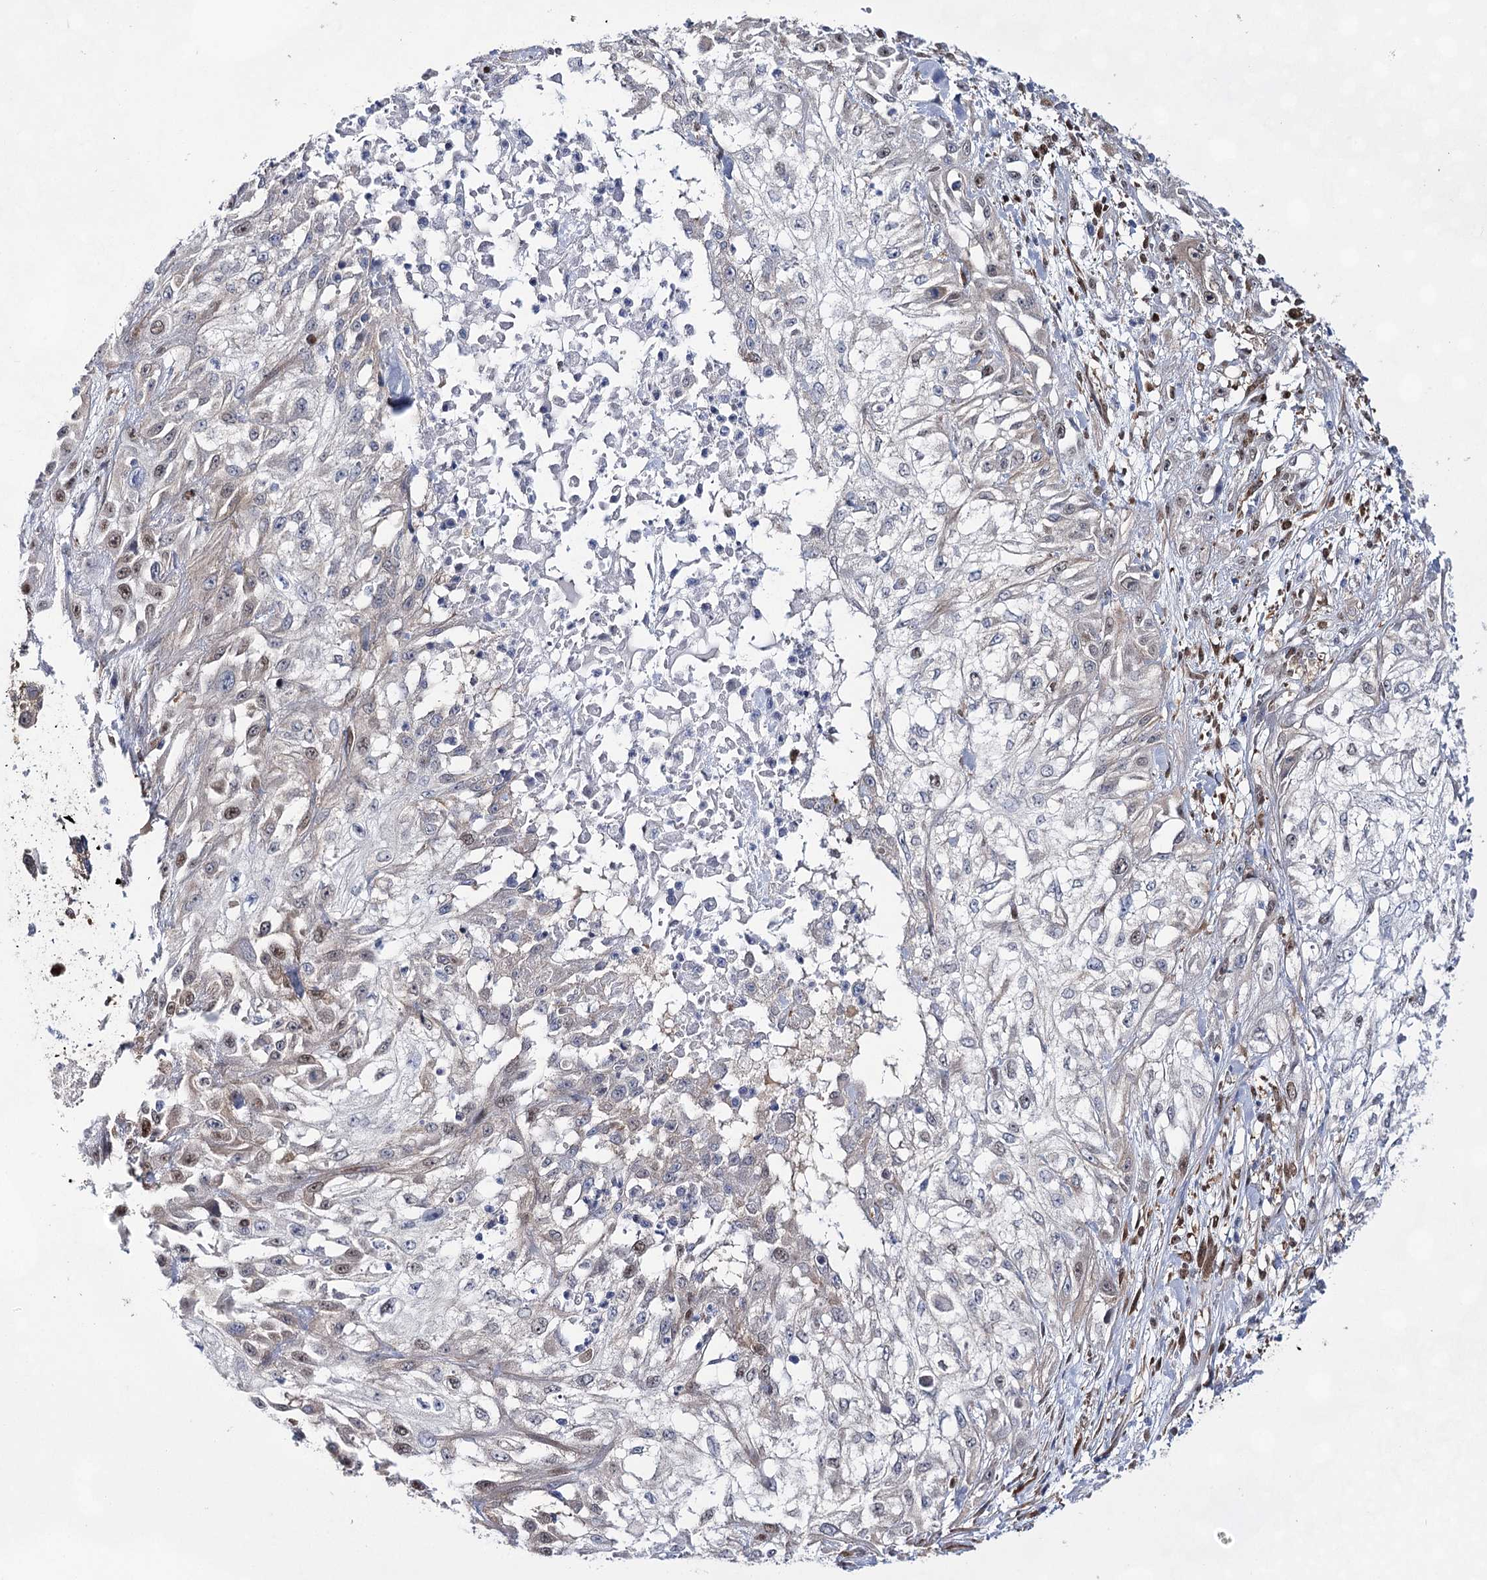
{"staining": {"intensity": "weak", "quantity": "<25%", "location": "cytoplasmic/membranous,nuclear"}, "tissue": "skin cancer", "cell_type": "Tumor cells", "image_type": "cancer", "snomed": [{"axis": "morphology", "description": "Squamous cell carcinoma, NOS"}, {"axis": "morphology", "description": "Squamous cell carcinoma, metastatic, NOS"}, {"axis": "topography", "description": "Skin"}, {"axis": "topography", "description": "Lymph node"}], "caption": "The micrograph reveals no significant positivity in tumor cells of skin cancer.", "gene": "UGDH", "patient": {"sex": "male", "age": 75}}